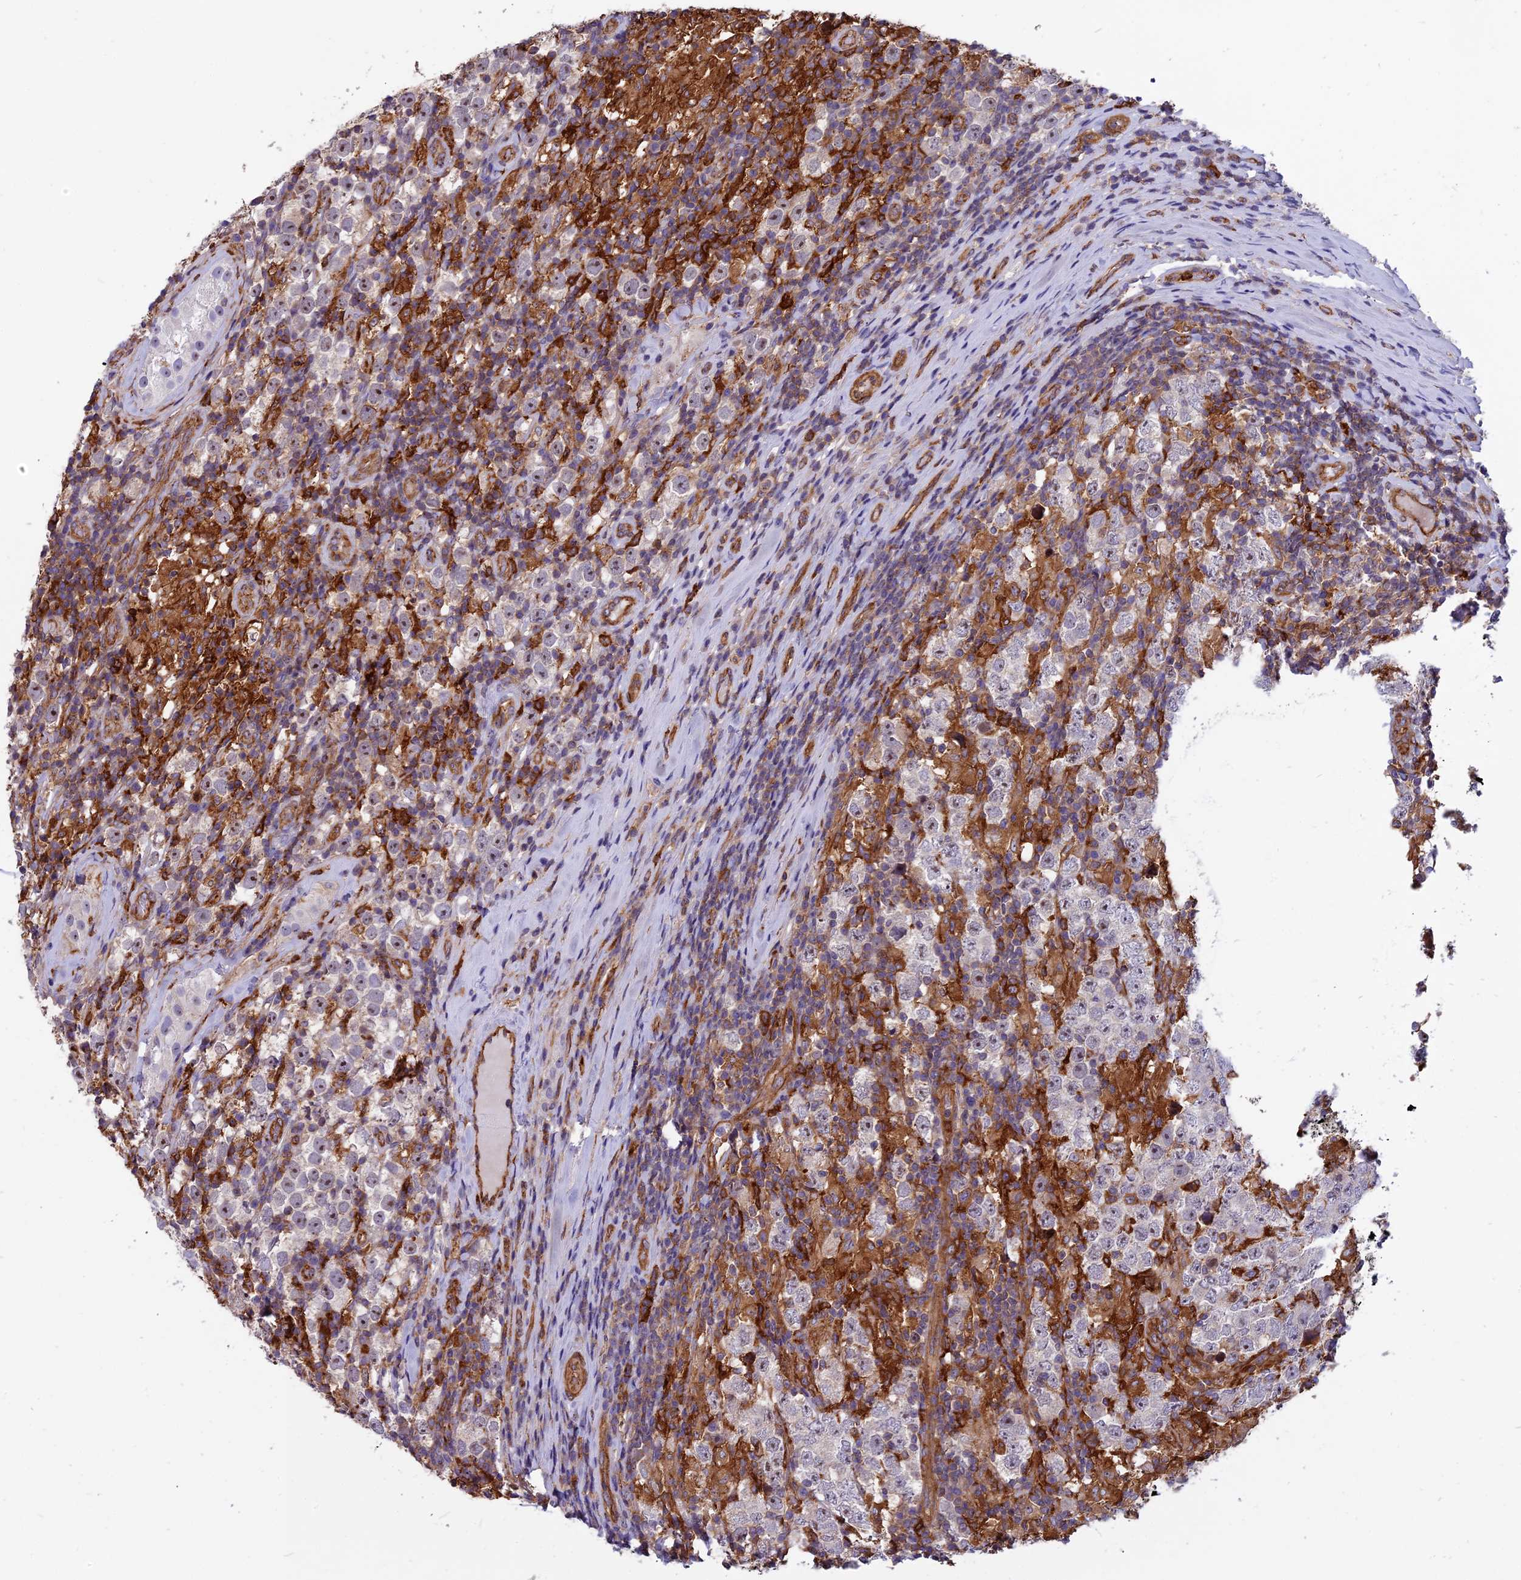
{"staining": {"intensity": "weak", "quantity": "<25%", "location": "nuclear"}, "tissue": "testis cancer", "cell_type": "Tumor cells", "image_type": "cancer", "snomed": [{"axis": "morphology", "description": "Normal tissue, NOS"}, {"axis": "morphology", "description": "Urothelial carcinoma, High grade"}, {"axis": "morphology", "description": "Seminoma, NOS"}, {"axis": "morphology", "description": "Carcinoma, Embryonal, NOS"}, {"axis": "topography", "description": "Urinary bladder"}, {"axis": "topography", "description": "Testis"}], "caption": "Immunohistochemistry histopathology image of testis seminoma stained for a protein (brown), which exhibits no staining in tumor cells.", "gene": "EHBP1L1", "patient": {"sex": "male", "age": 41}}